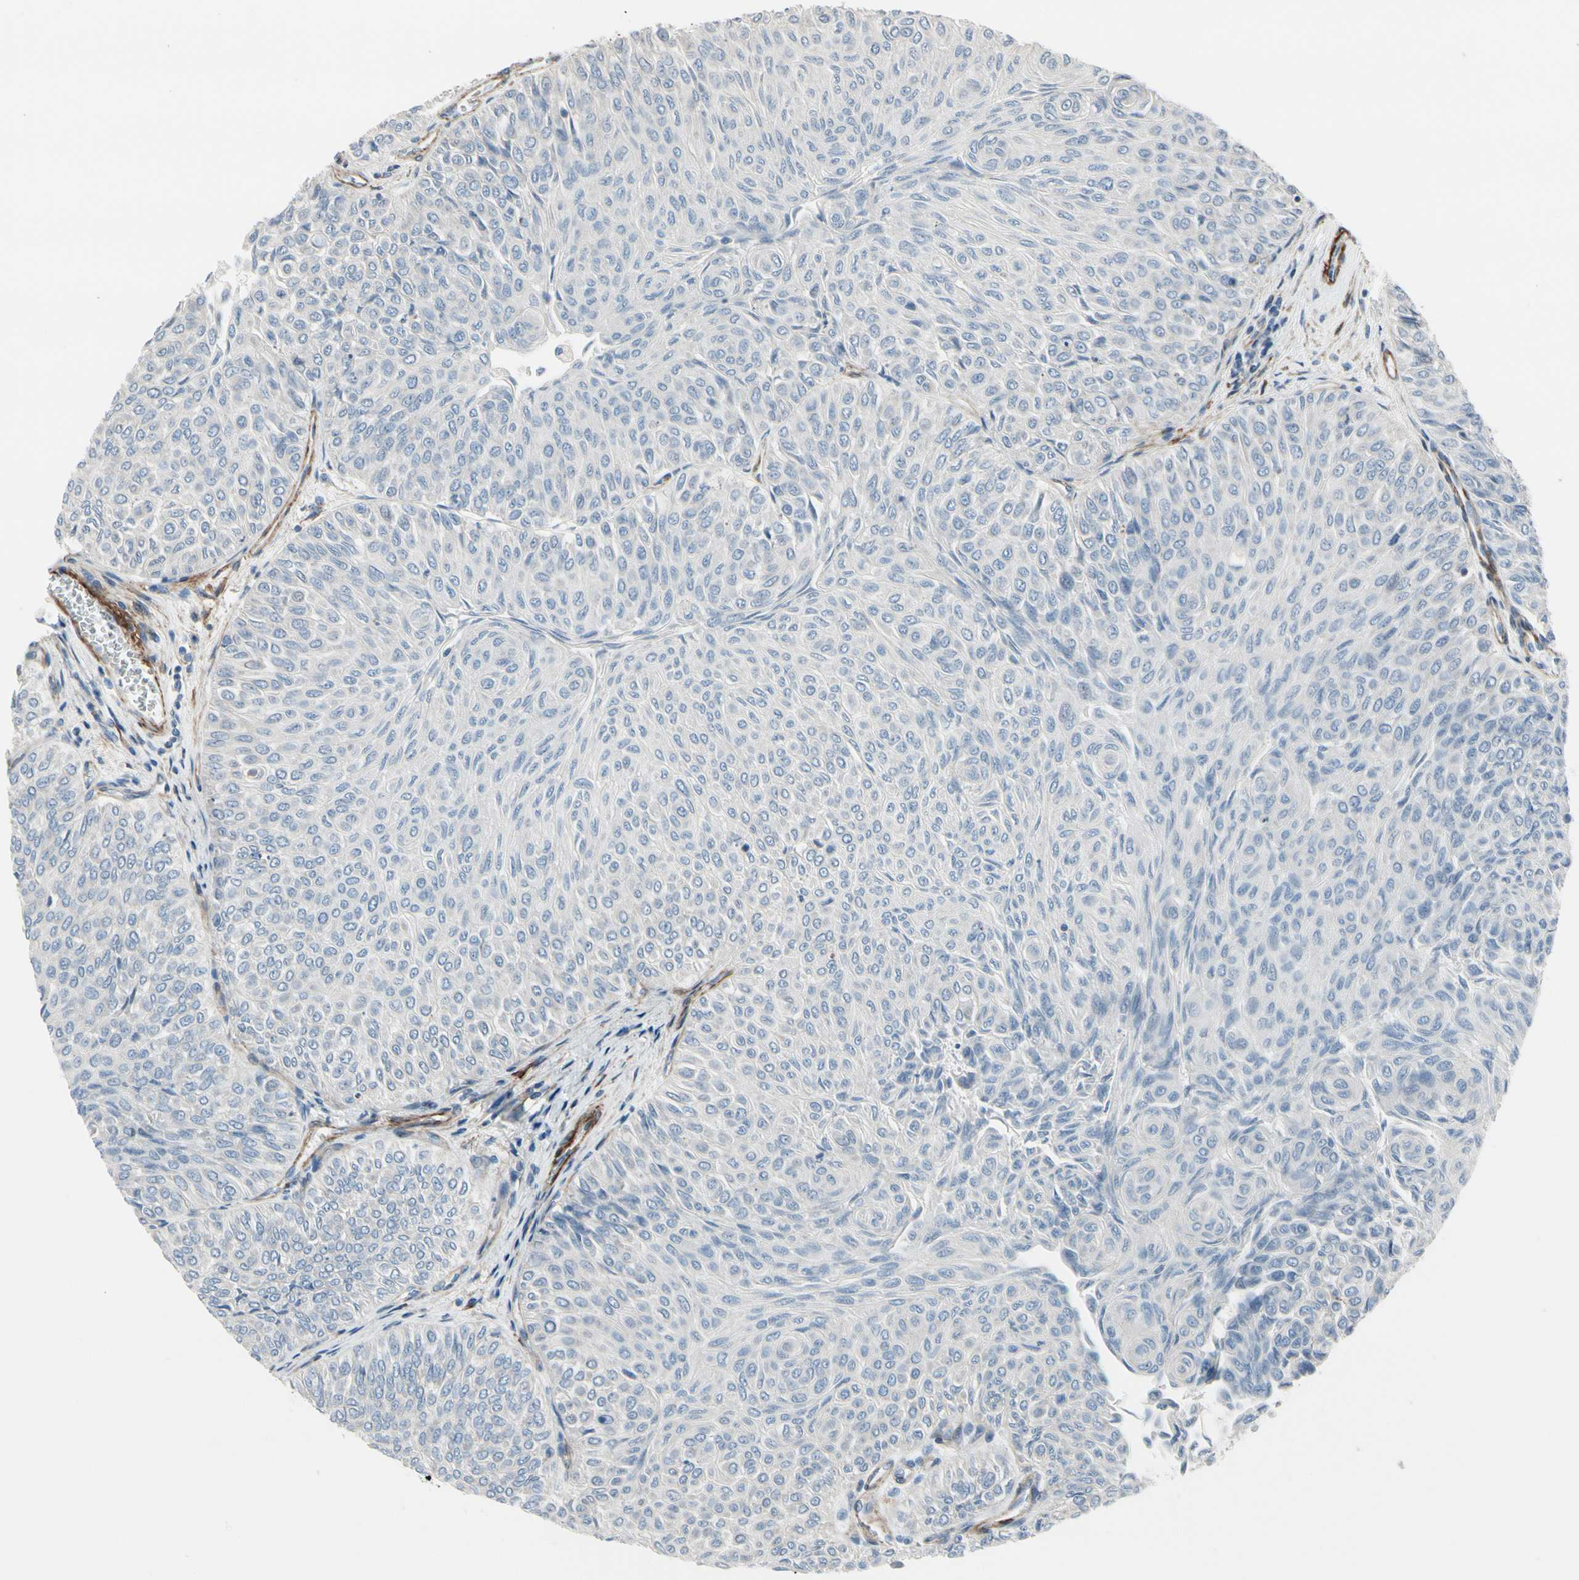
{"staining": {"intensity": "negative", "quantity": "none", "location": "none"}, "tissue": "urothelial cancer", "cell_type": "Tumor cells", "image_type": "cancer", "snomed": [{"axis": "morphology", "description": "Urothelial carcinoma, Low grade"}, {"axis": "topography", "description": "Urinary bladder"}], "caption": "Immunohistochemistry (IHC) of urothelial carcinoma (low-grade) reveals no staining in tumor cells.", "gene": "TPM1", "patient": {"sex": "male", "age": 78}}